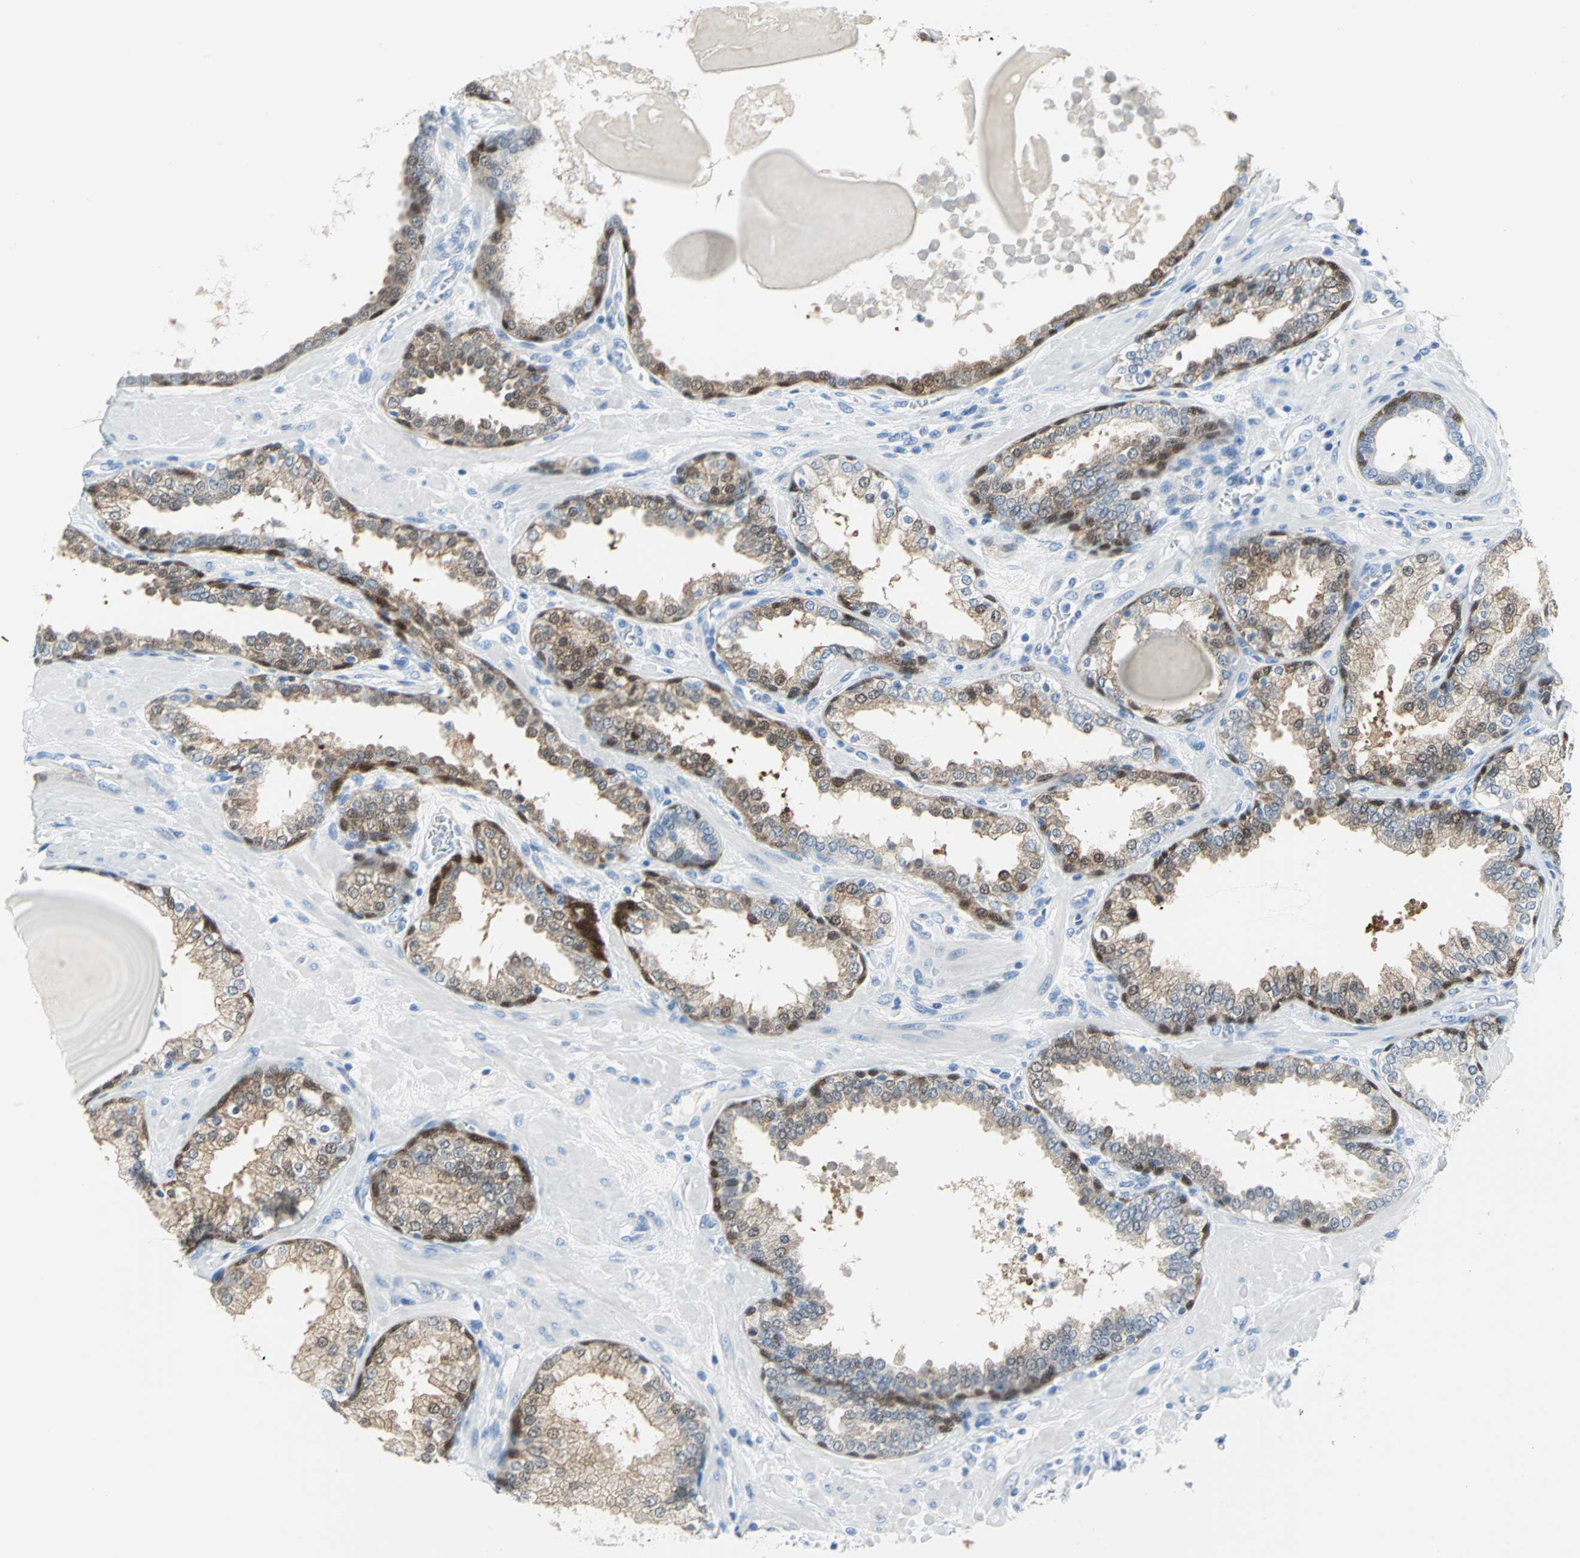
{"staining": {"intensity": "moderate", "quantity": ">75%", "location": "cytoplasmic/membranous,nuclear"}, "tissue": "prostate", "cell_type": "Glandular cells", "image_type": "normal", "snomed": [{"axis": "morphology", "description": "Normal tissue, NOS"}, {"axis": "topography", "description": "Prostate"}], "caption": "Prostate stained with a brown dye shows moderate cytoplasmic/membranous,nuclear positive positivity in approximately >75% of glandular cells.", "gene": "SFN", "patient": {"sex": "male", "age": 51}}